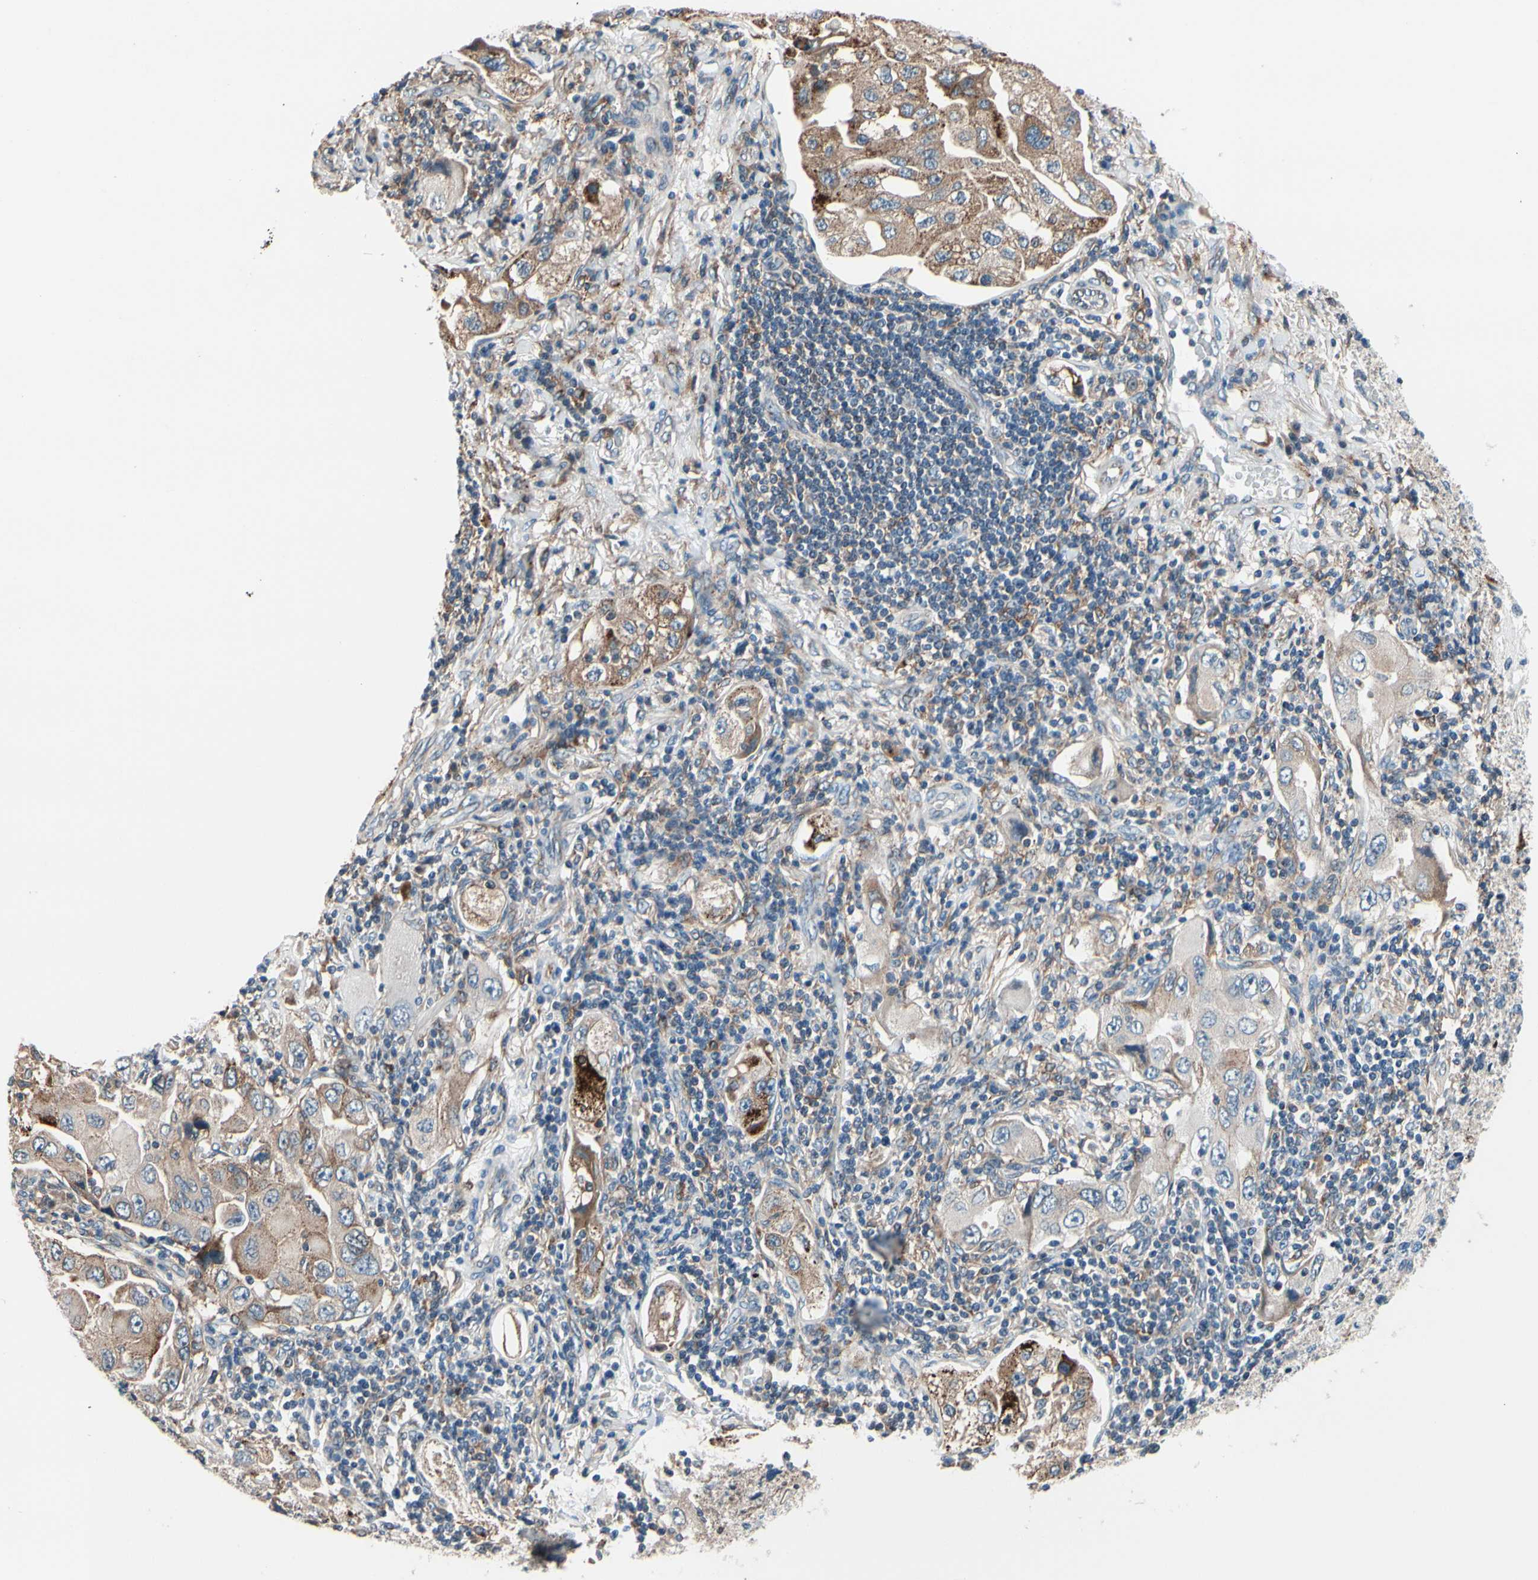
{"staining": {"intensity": "moderate", "quantity": "25%-75%", "location": "cytoplasmic/membranous"}, "tissue": "lung cancer", "cell_type": "Tumor cells", "image_type": "cancer", "snomed": [{"axis": "morphology", "description": "Adenocarcinoma, NOS"}, {"axis": "topography", "description": "Lung"}], "caption": "A high-resolution histopathology image shows IHC staining of lung adenocarcinoma, which exhibits moderate cytoplasmic/membranous expression in about 25%-75% of tumor cells.", "gene": "TMEM176A", "patient": {"sex": "female", "age": 65}}